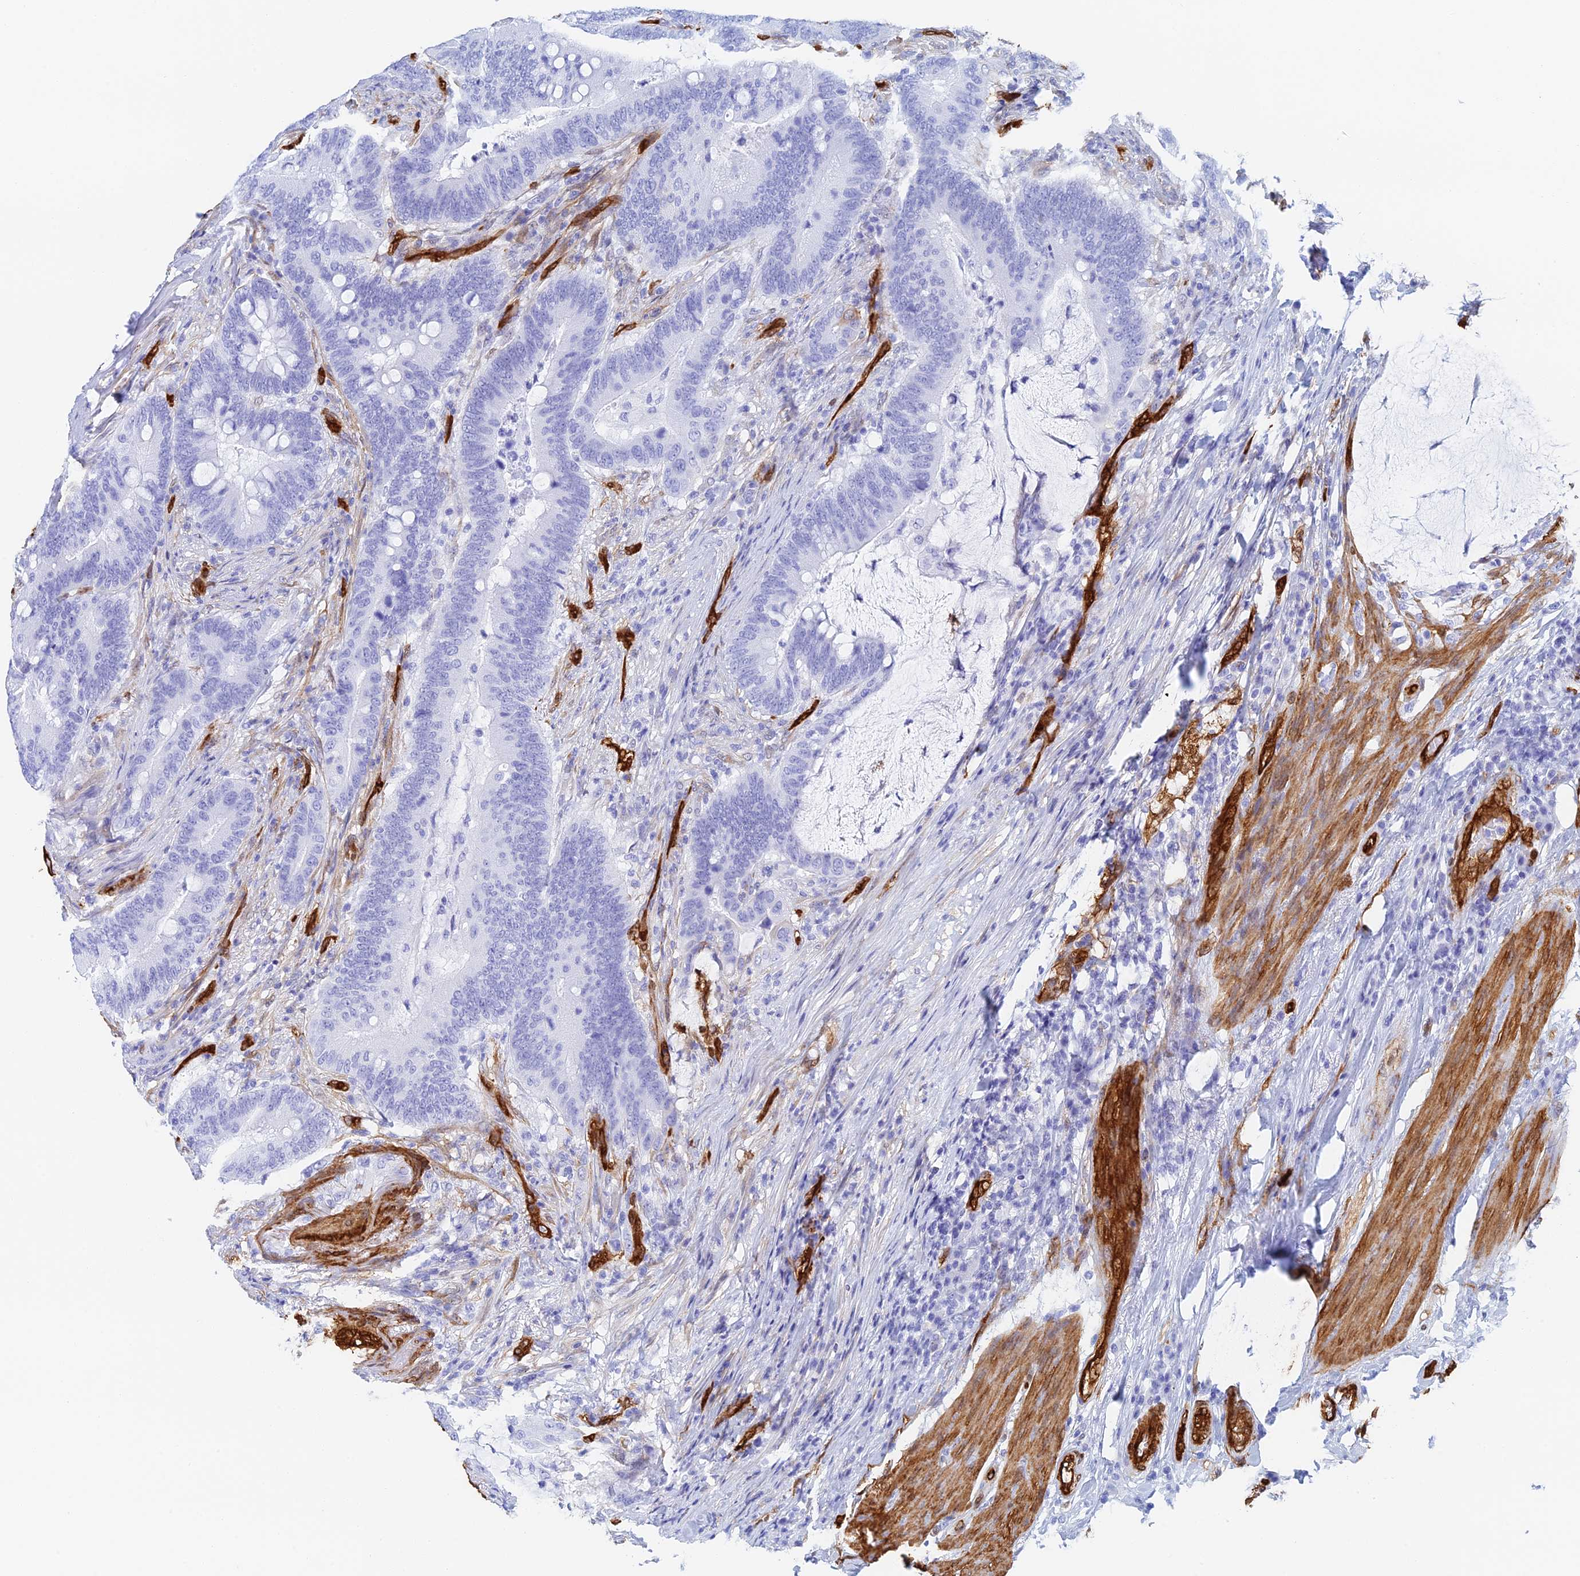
{"staining": {"intensity": "negative", "quantity": "none", "location": "none"}, "tissue": "colorectal cancer", "cell_type": "Tumor cells", "image_type": "cancer", "snomed": [{"axis": "morphology", "description": "Adenocarcinoma, NOS"}, {"axis": "topography", "description": "Colon"}], "caption": "High power microscopy histopathology image of an immunohistochemistry histopathology image of colorectal adenocarcinoma, revealing no significant expression in tumor cells.", "gene": "CRIP2", "patient": {"sex": "female", "age": 66}}